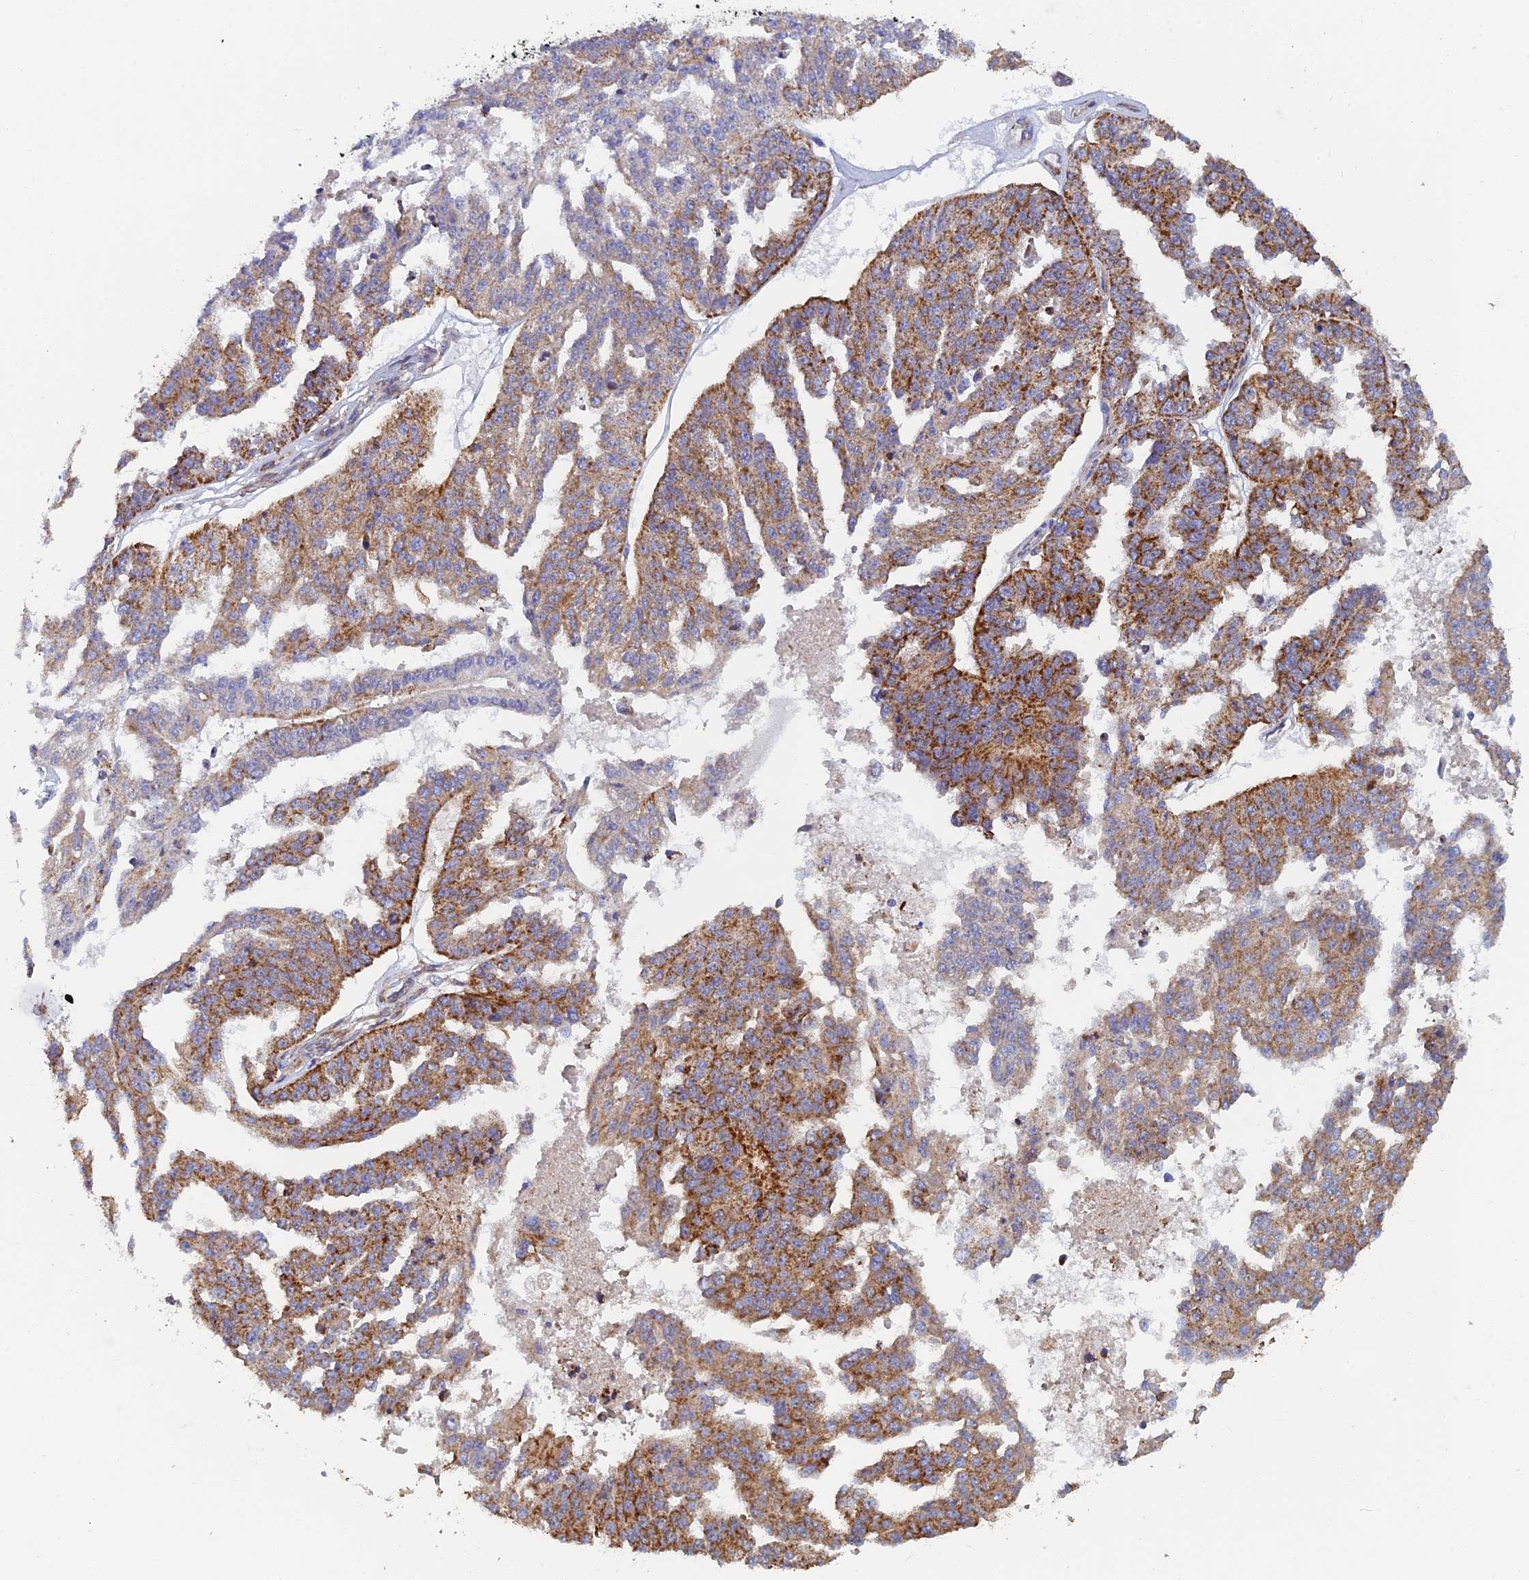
{"staining": {"intensity": "strong", "quantity": "25%-75%", "location": "cytoplasmic/membranous"}, "tissue": "ovarian cancer", "cell_type": "Tumor cells", "image_type": "cancer", "snomed": [{"axis": "morphology", "description": "Cystadenocarcinoma, serous, NOS"}, {"axis": "topography", "description": "Ovary"}], "caption": "Approximately 25%-75% of tumor cells in ovarian cancer reveal strong cytoplasmic/membranous protein positivity as visualized by brown immunohistochemical staining.", "gene": "MRPS9", "patient": {"sex": "female", "age": 58}}